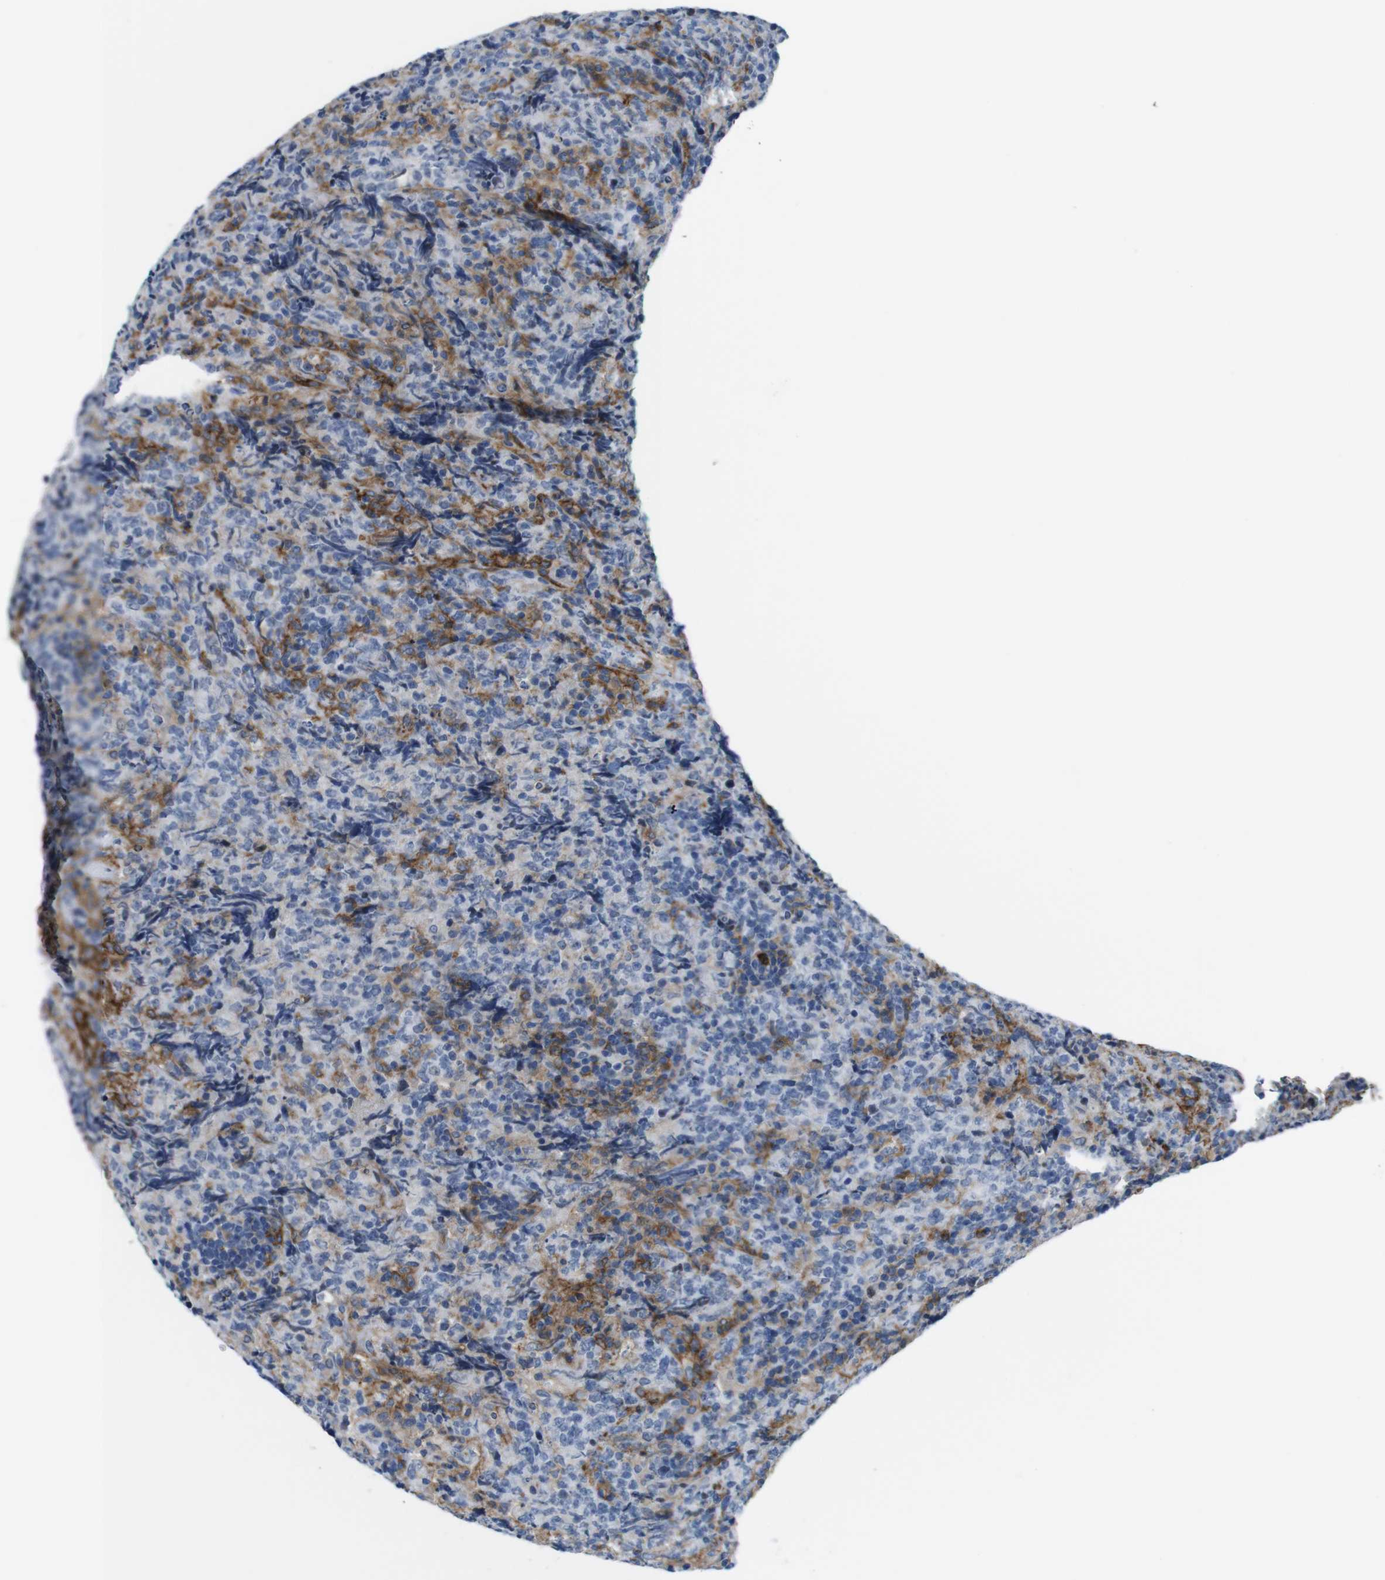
{"staining": {"intensity": "moderate", "quantity": "<25%", "location": "cytoplasmic/membranous"}, "tissue": "lymphoma", "cell_type": "Tumor cells", "image_type": "cancer", "snomed": [{"axis": "morphology", "description": "Malignant lymphoma, non-Hodgkin's type, High grade"}, {"axis": "topography", "description": "Tonsil"}], "caption": "There is low levels of moderate cytoplasmic/membranous staining in tumor cells of malignant lymphoma, non-Hodgkin's type (high-grade), as demonstrated by immunohistochemical staining (brown color).", "gene": "CD300C", "patient": {"sex": "female", "age": 36}}